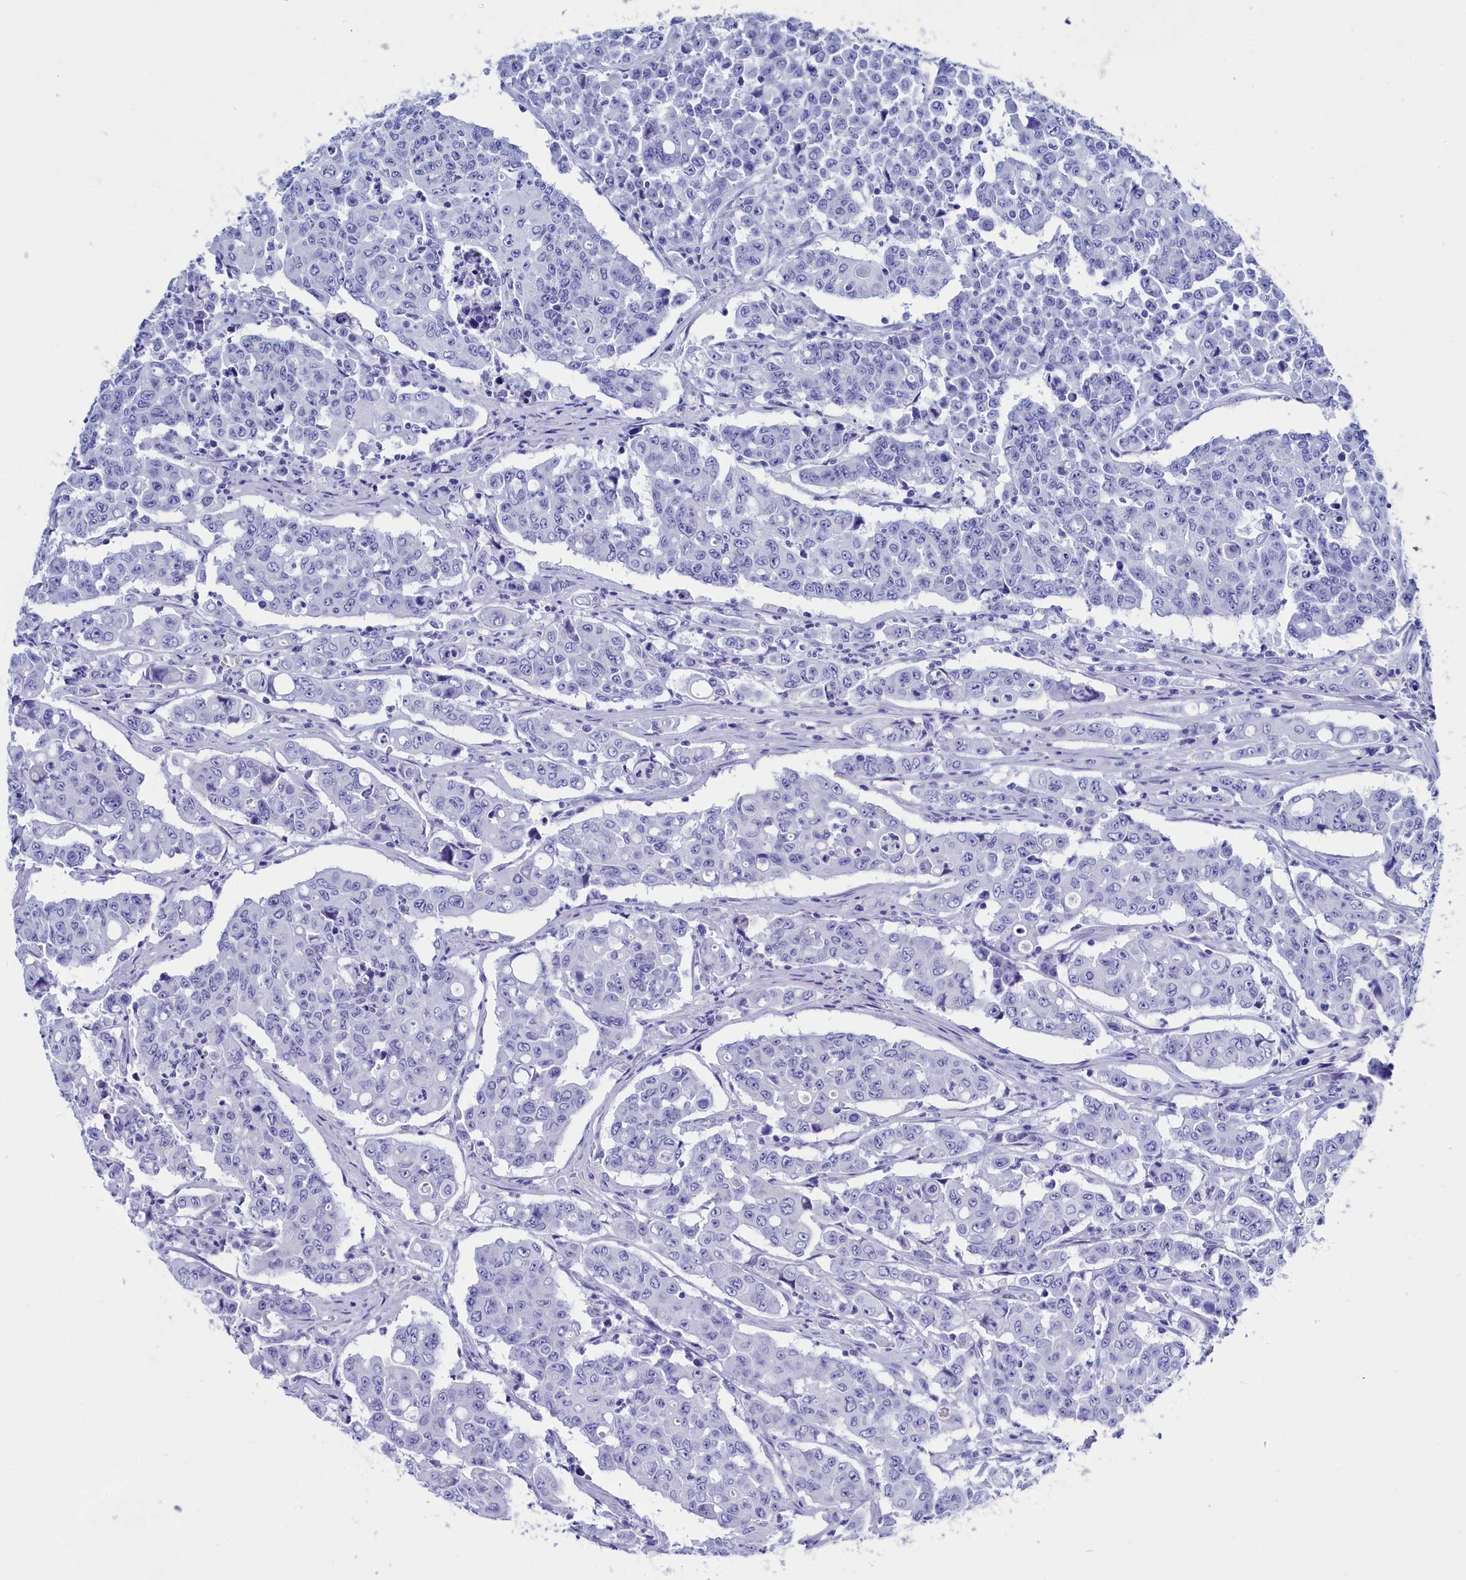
{"staining": {"intensity": "negative", "quantity": "none", "location": "none"}, "tissue": "colorectal cancer", "cell_type": "Tumor cells", "image_type": "cancer", "snomed": [{"axis": "morphology", "description": "Adenocarcinoma, NOS"}, {"axis": "topography", "description": "Colon"}], "caption": "A micrograph of adenocarcinoma (colorectal) stained for a protein displays no brown staining in tumor cells. Nuclei are stained in blue.", "gene": "ANKRD29", "patient": {"sex": "male", "age": 51}}